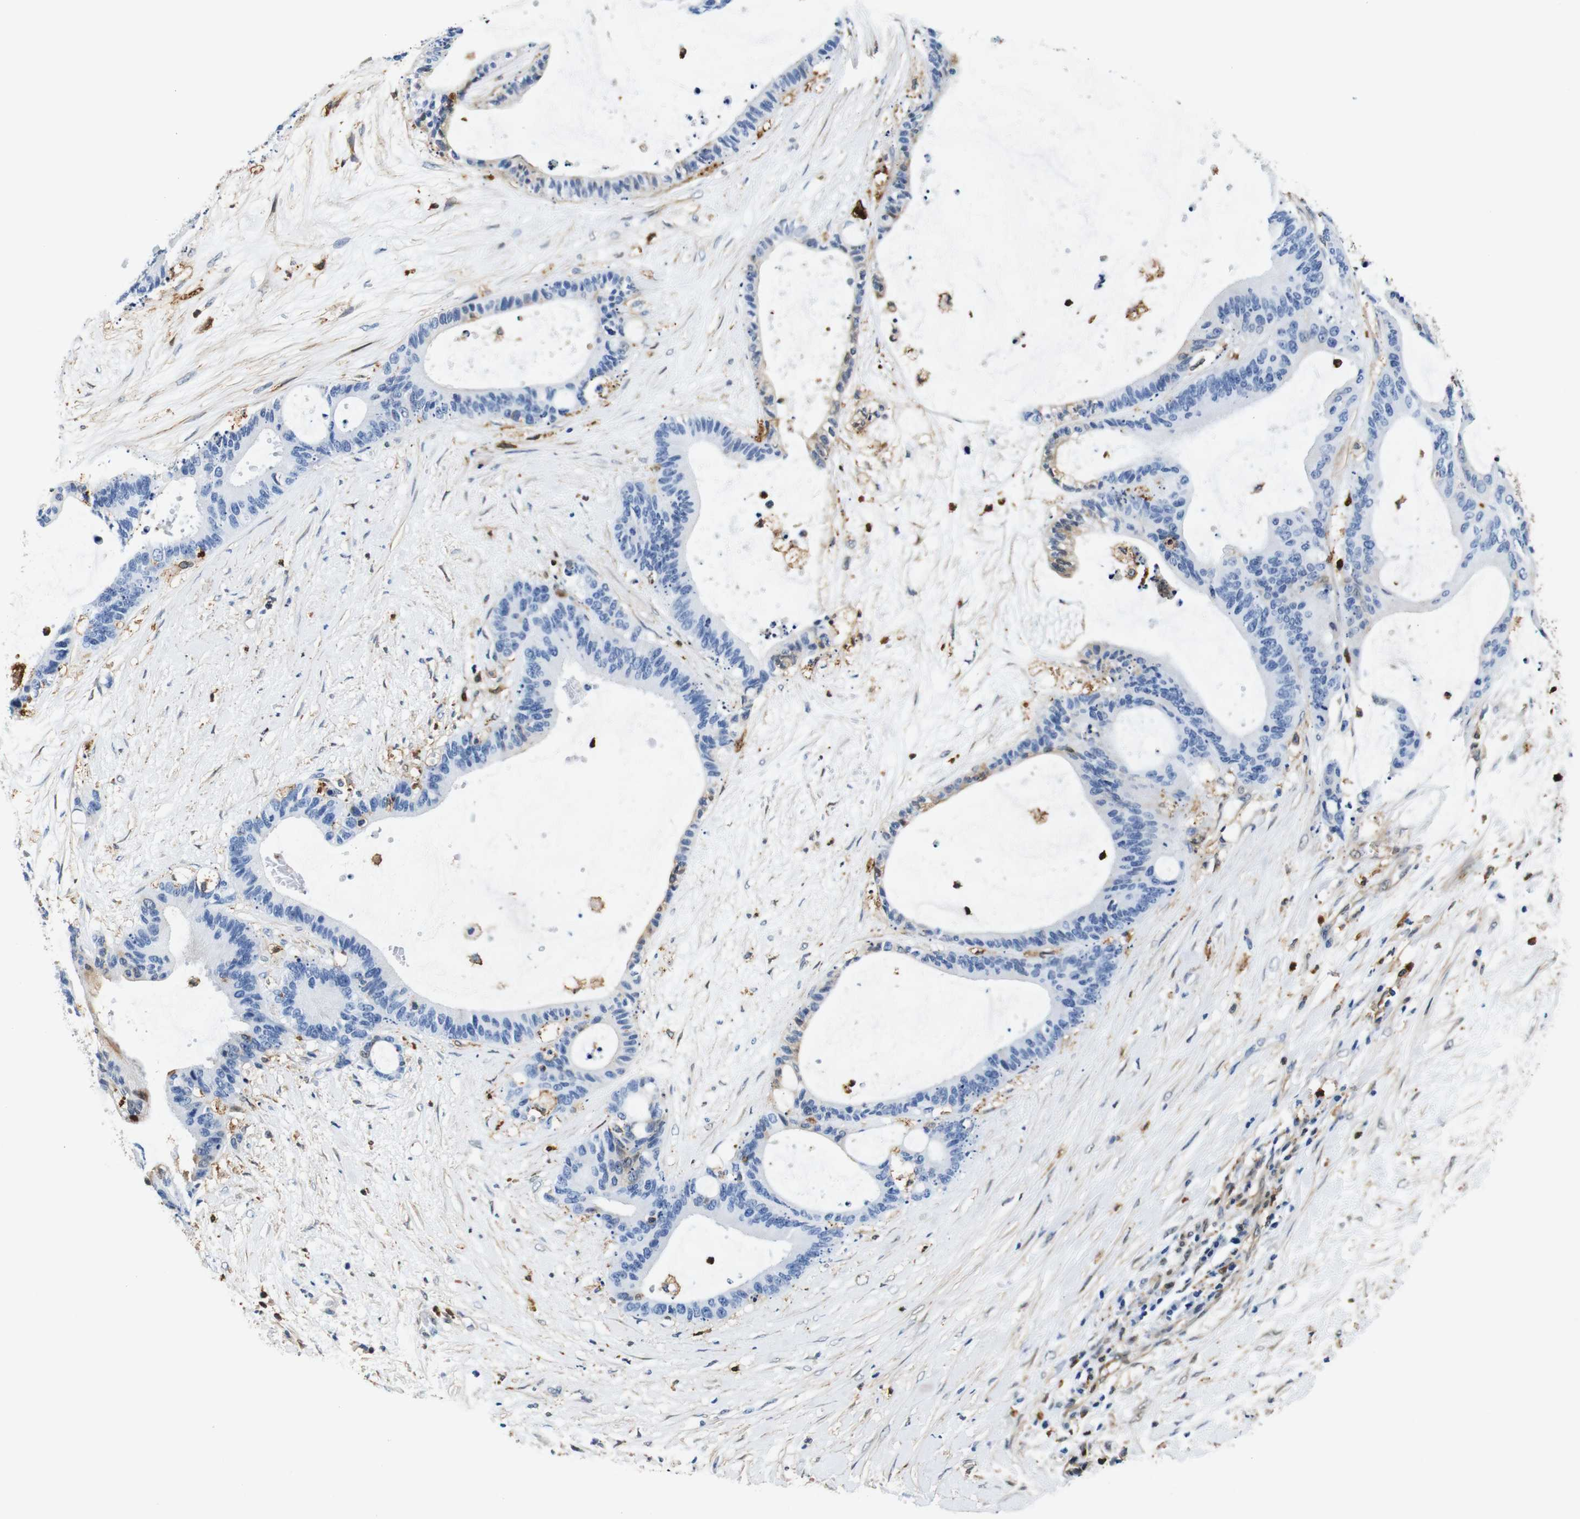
{"staining": {"intensity": "negative", "quantity": "none", "location": "none"}, "tissue": "liver cancer", "cell_type": "Tumor cells", "image_type": "cancer", "snomed": [{"axis": "morphology", "description": "Cholangiocarcinoma"}, {"axis": "topography", "description": "Liver"}], "caption": "DAB immunohistochemical staining of human liver cholangiocarcinoma shows no significant staining in tumor cells.", "gene": "ANXA1", "patient": {"sex": "female", "age": 73}}